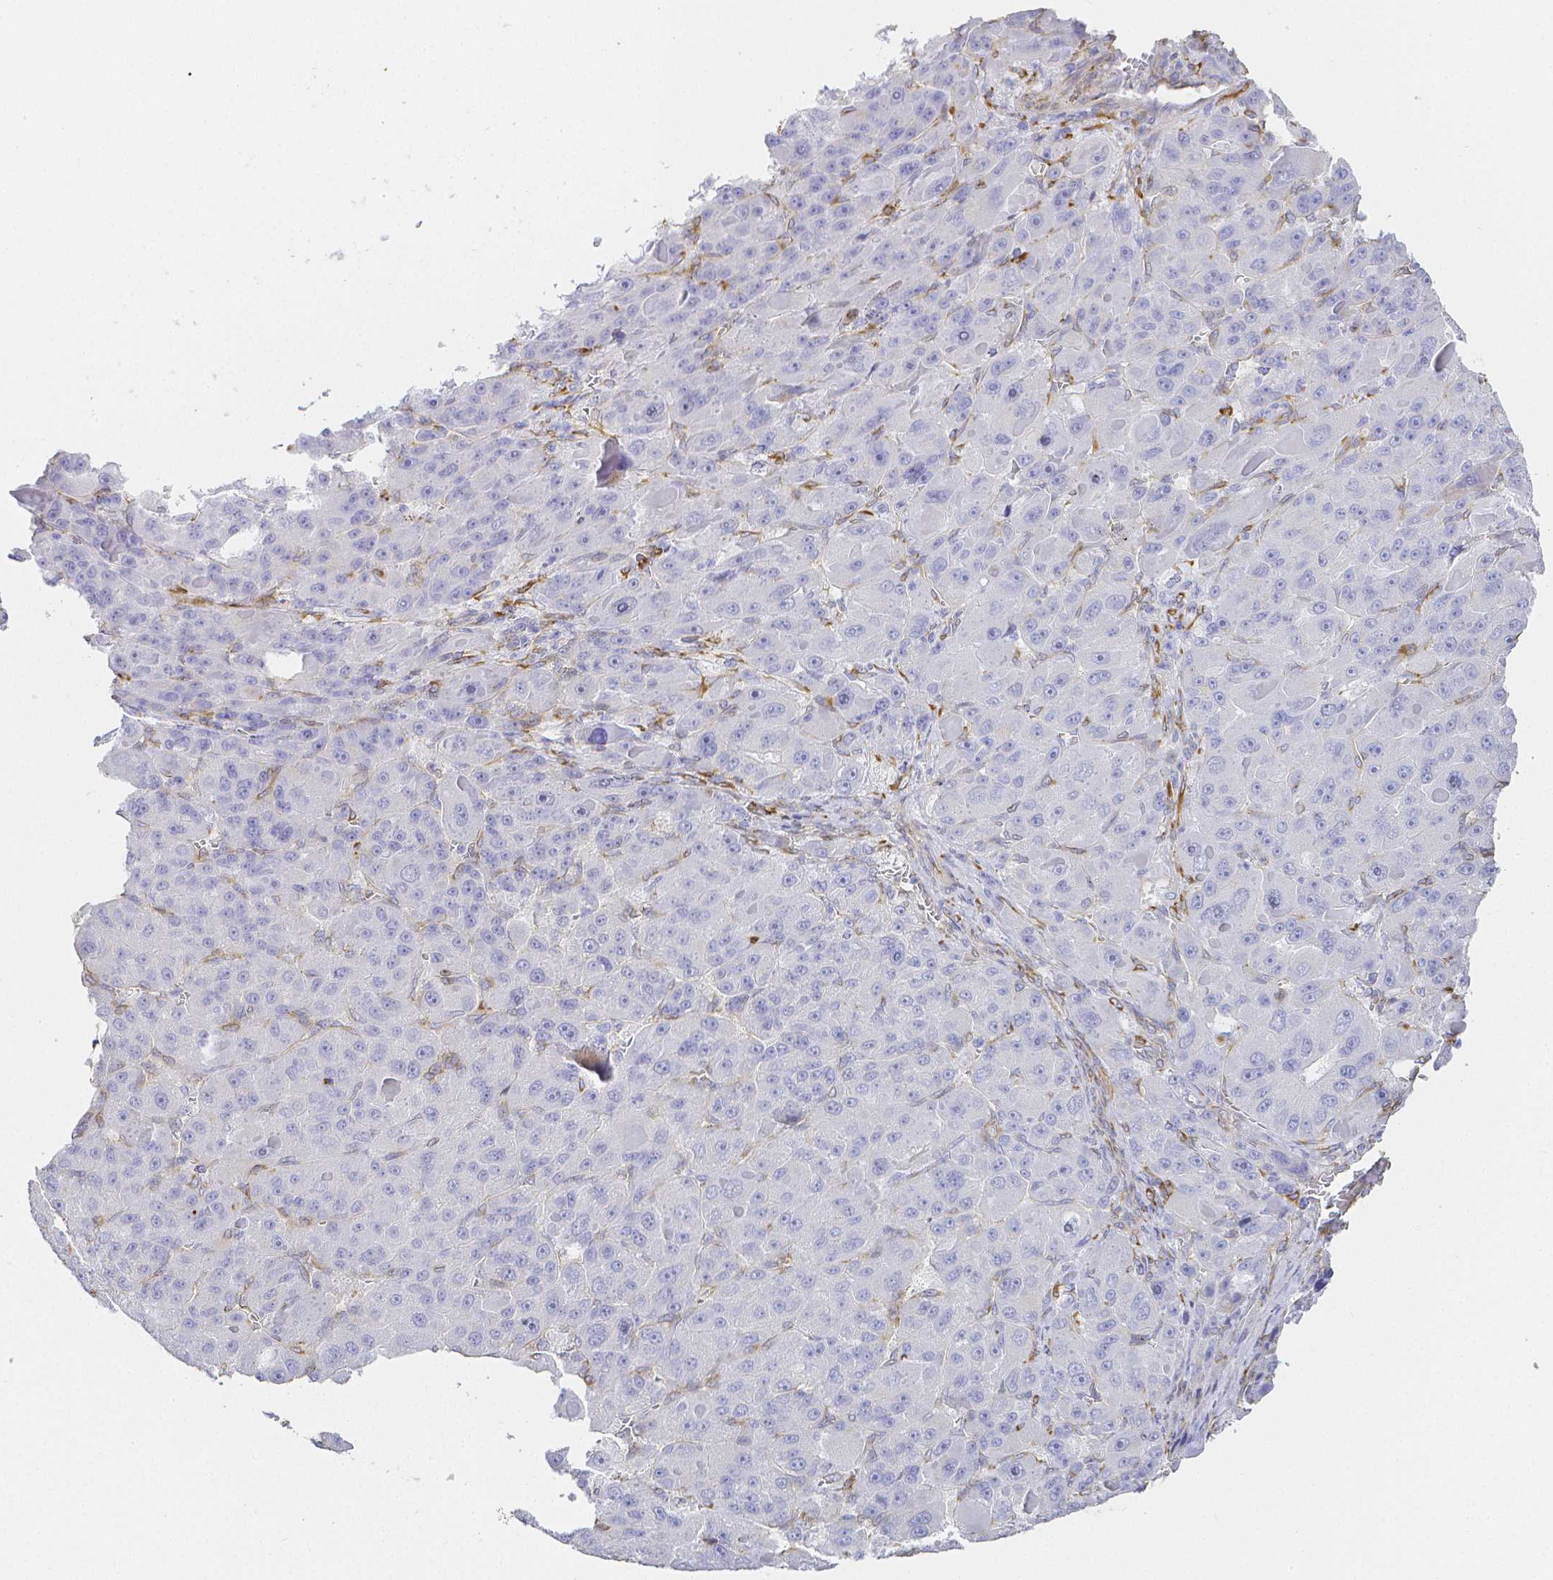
{"staining": {"intensity": "negative", "quantity": "none", "location": "none"}, "tissue": "liver cancer", "cell_type": "Tumor cells", "image_type": "cancer", "snomed": [{"axis": "morphology", "description": "Carcinoma, Hepatocellular, NOS"}, {"axis": "topography", "description": "Liver"}], "caption": "Immunohistochemical staining of liver hepatocellular carcinoma displays no significant staining in tumor cells.", "gene": "SMURF1", "patient": {"sex": "male", "age": 76}}